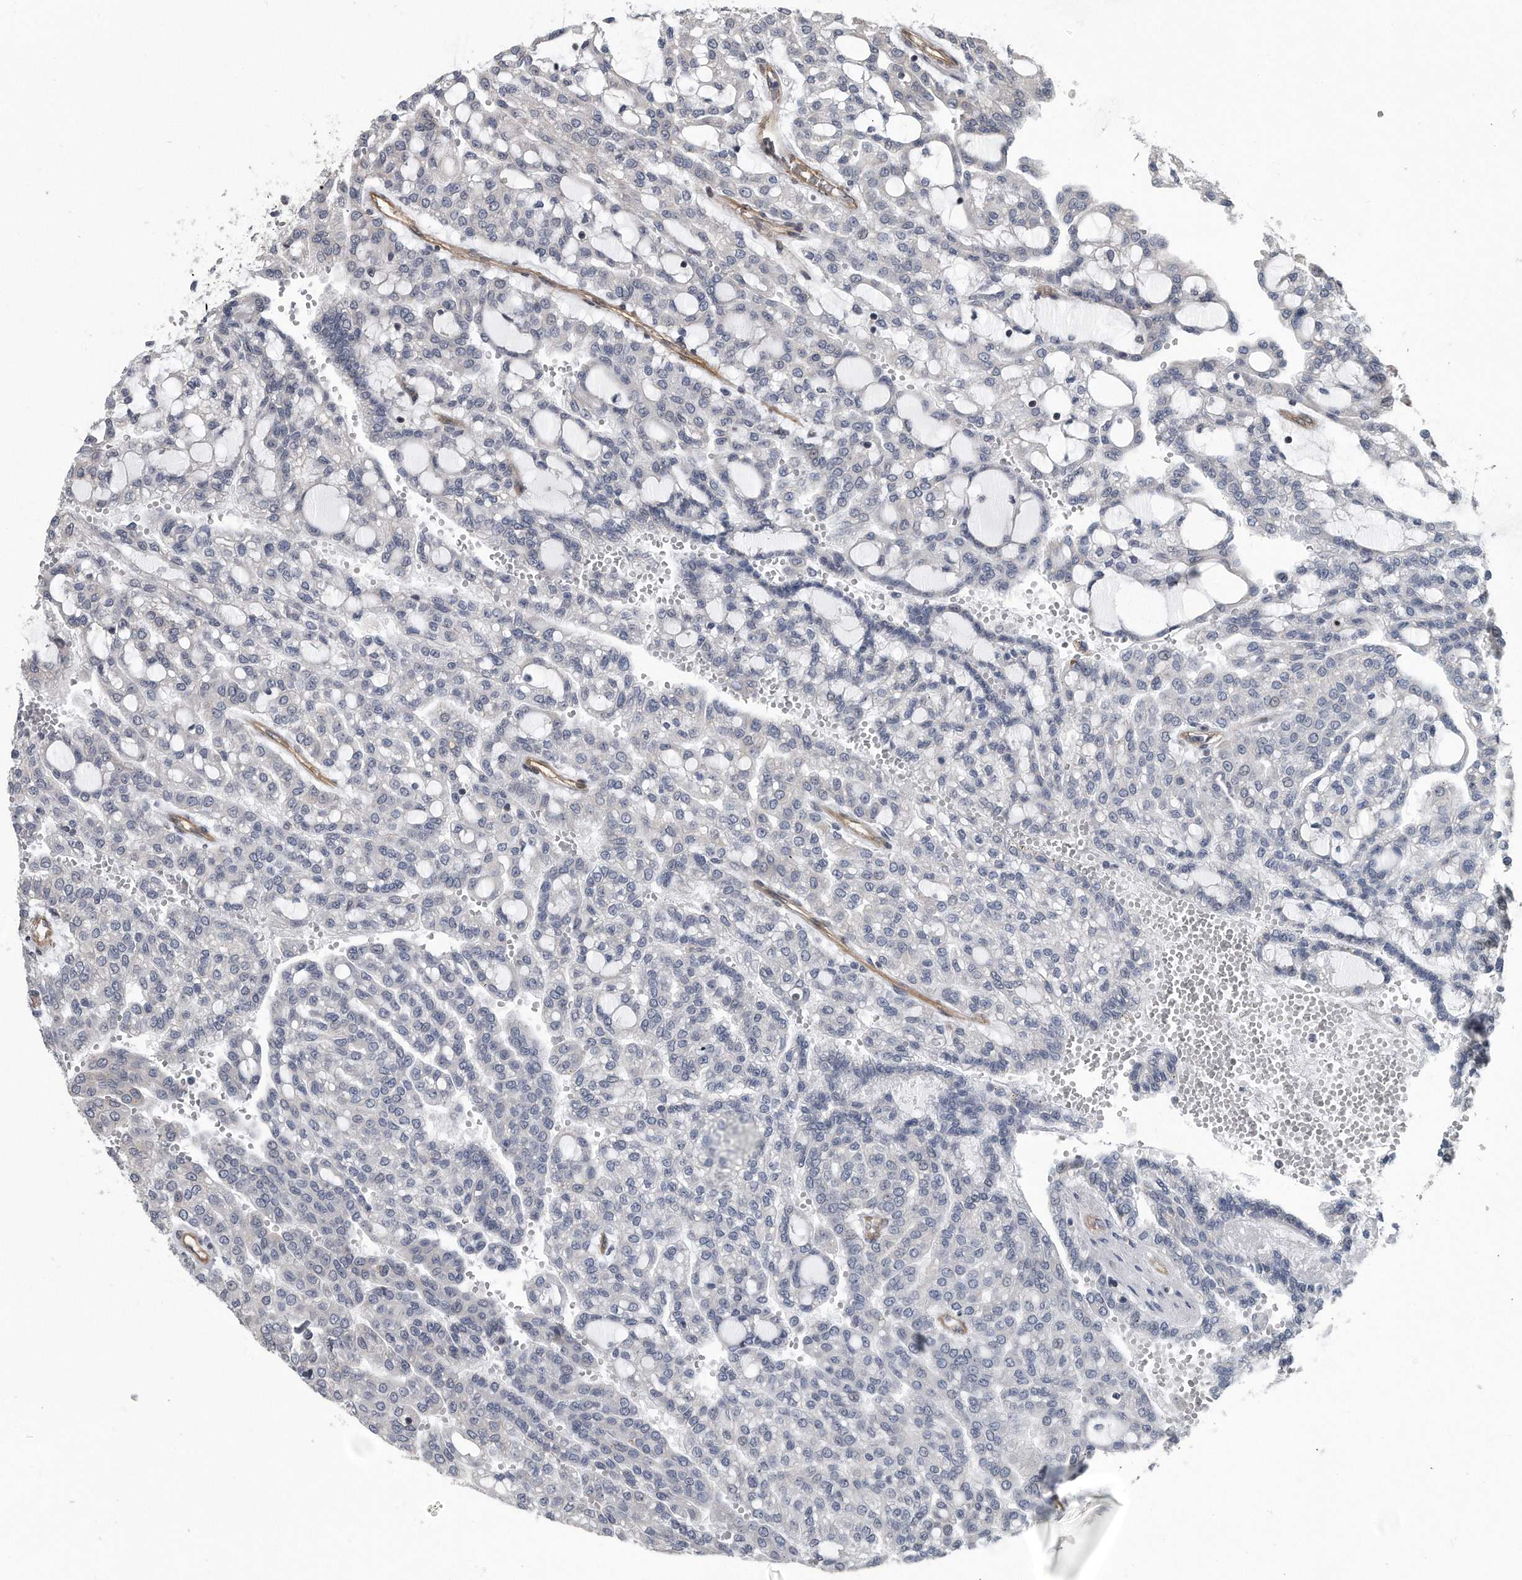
{"staining": {"intensity": "negative", "quantity": "none", "location": "none"}, "tissue": "renal cancer", "cell_type": "Tumor cells", "image_type": "cancer", "snomed": [{"axis": "morphology", "description": "Adenocarcinoma, NOS"}, {"axis": "topography", "description": "Kidney"}], "caption": "There is no significant expression in tumor cells of renal cancer (adenocarcinoma).", "gene": "ARMCX1", "patient": {"sex": "male", "age": 63}}